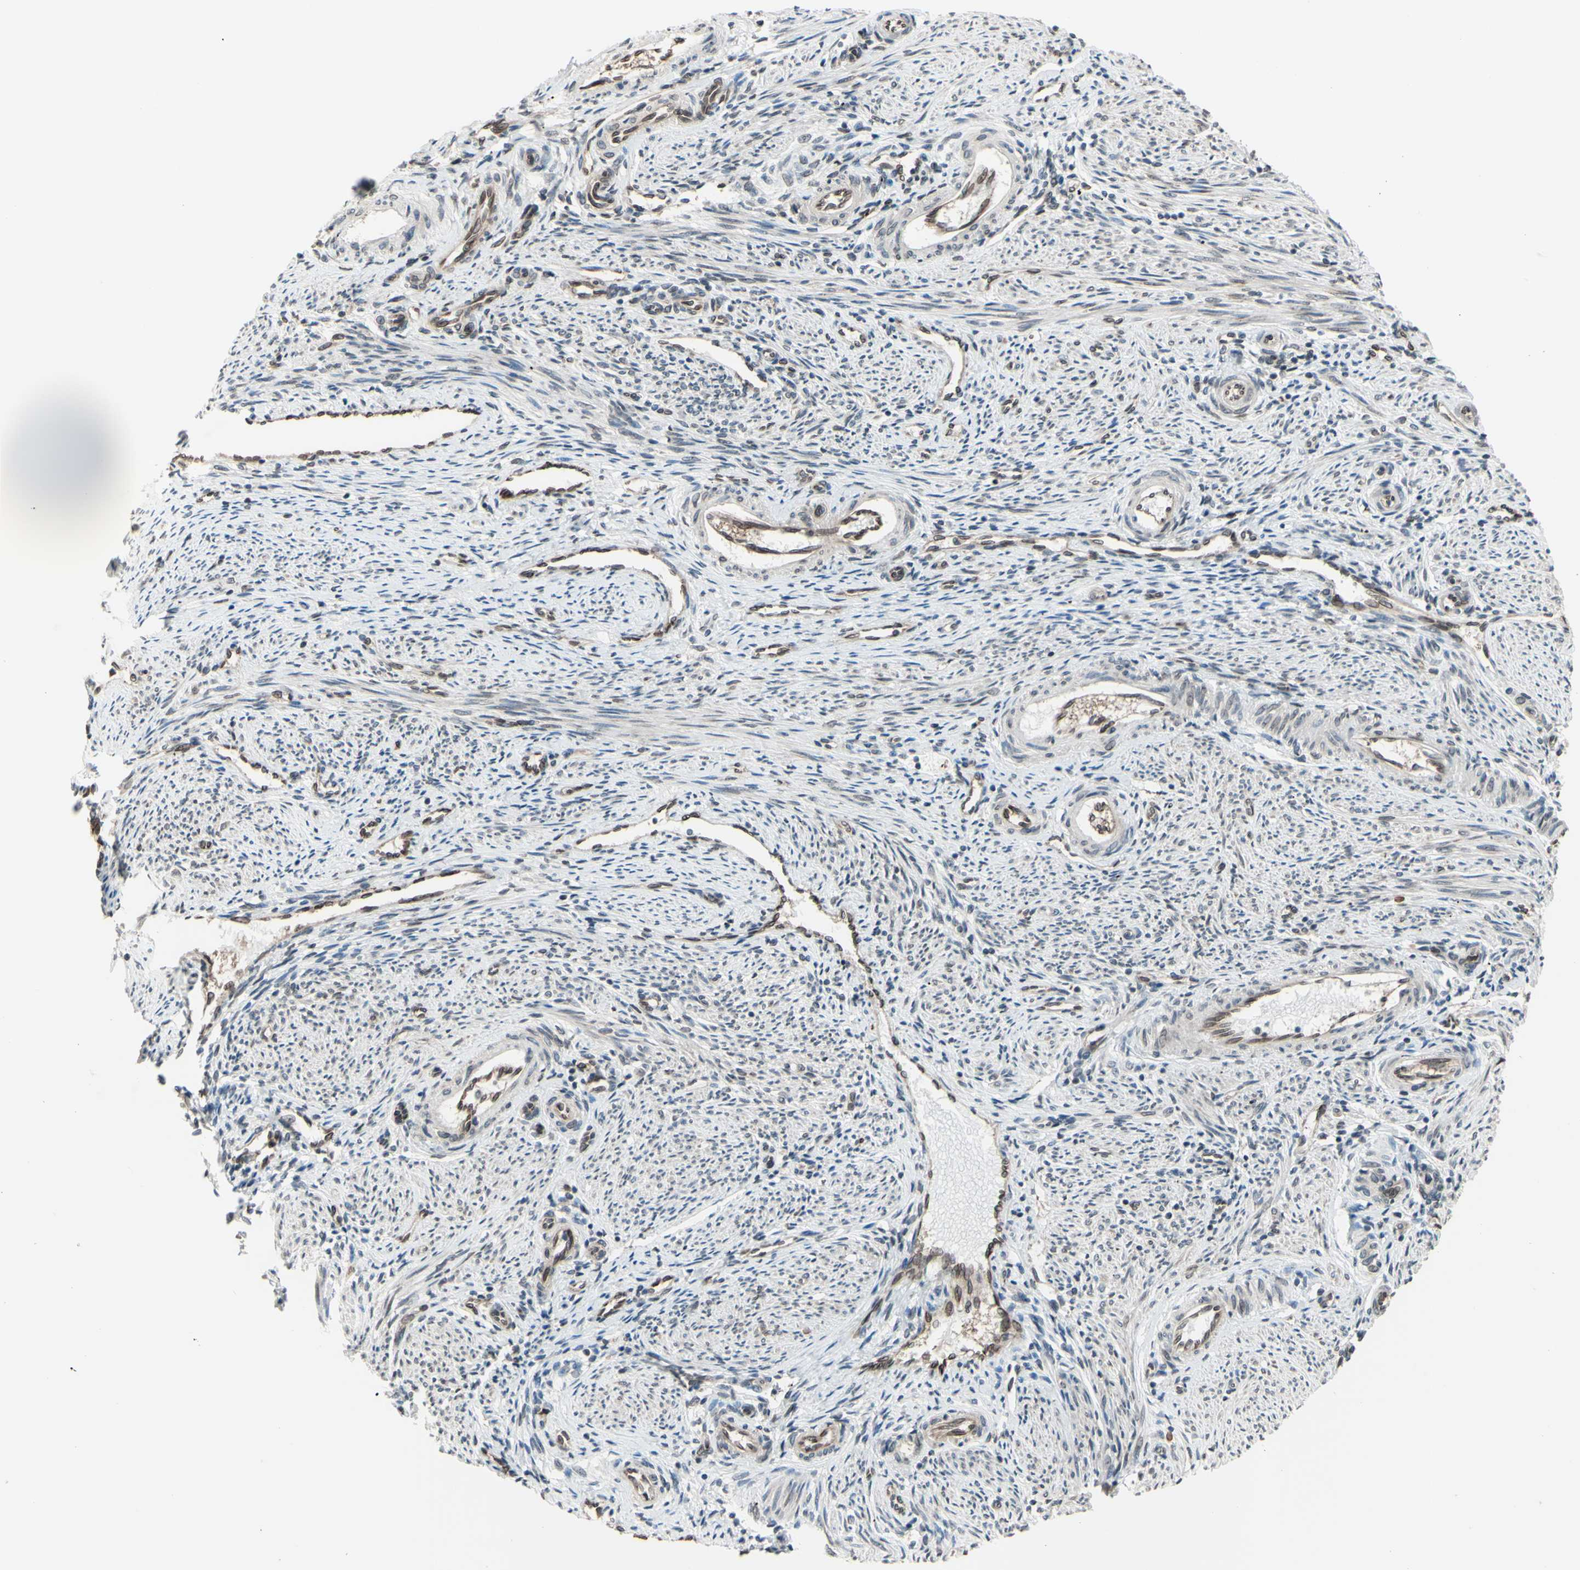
{"staining": {"intensity": "moderate", "quantity": "25%-75%", "location": "nuclear"}, "tissue": "endometrium", "cell_type": "Cells in endometrial stroma", "image_type": "normal", "snomed": [{"axis": "morphology", "description": "Normal tissue, NOS"}, {"axis": "topography", "description": "Endometrium"}], "caption": "Protein positivity by immunohistochemistry displays moderate nuclear staining in approximately 25%-75% of cells in endometrial stroma in unremarkable endometrium.", "gene": "MLF2", "patient": {"sex": "female", "age": 42}}